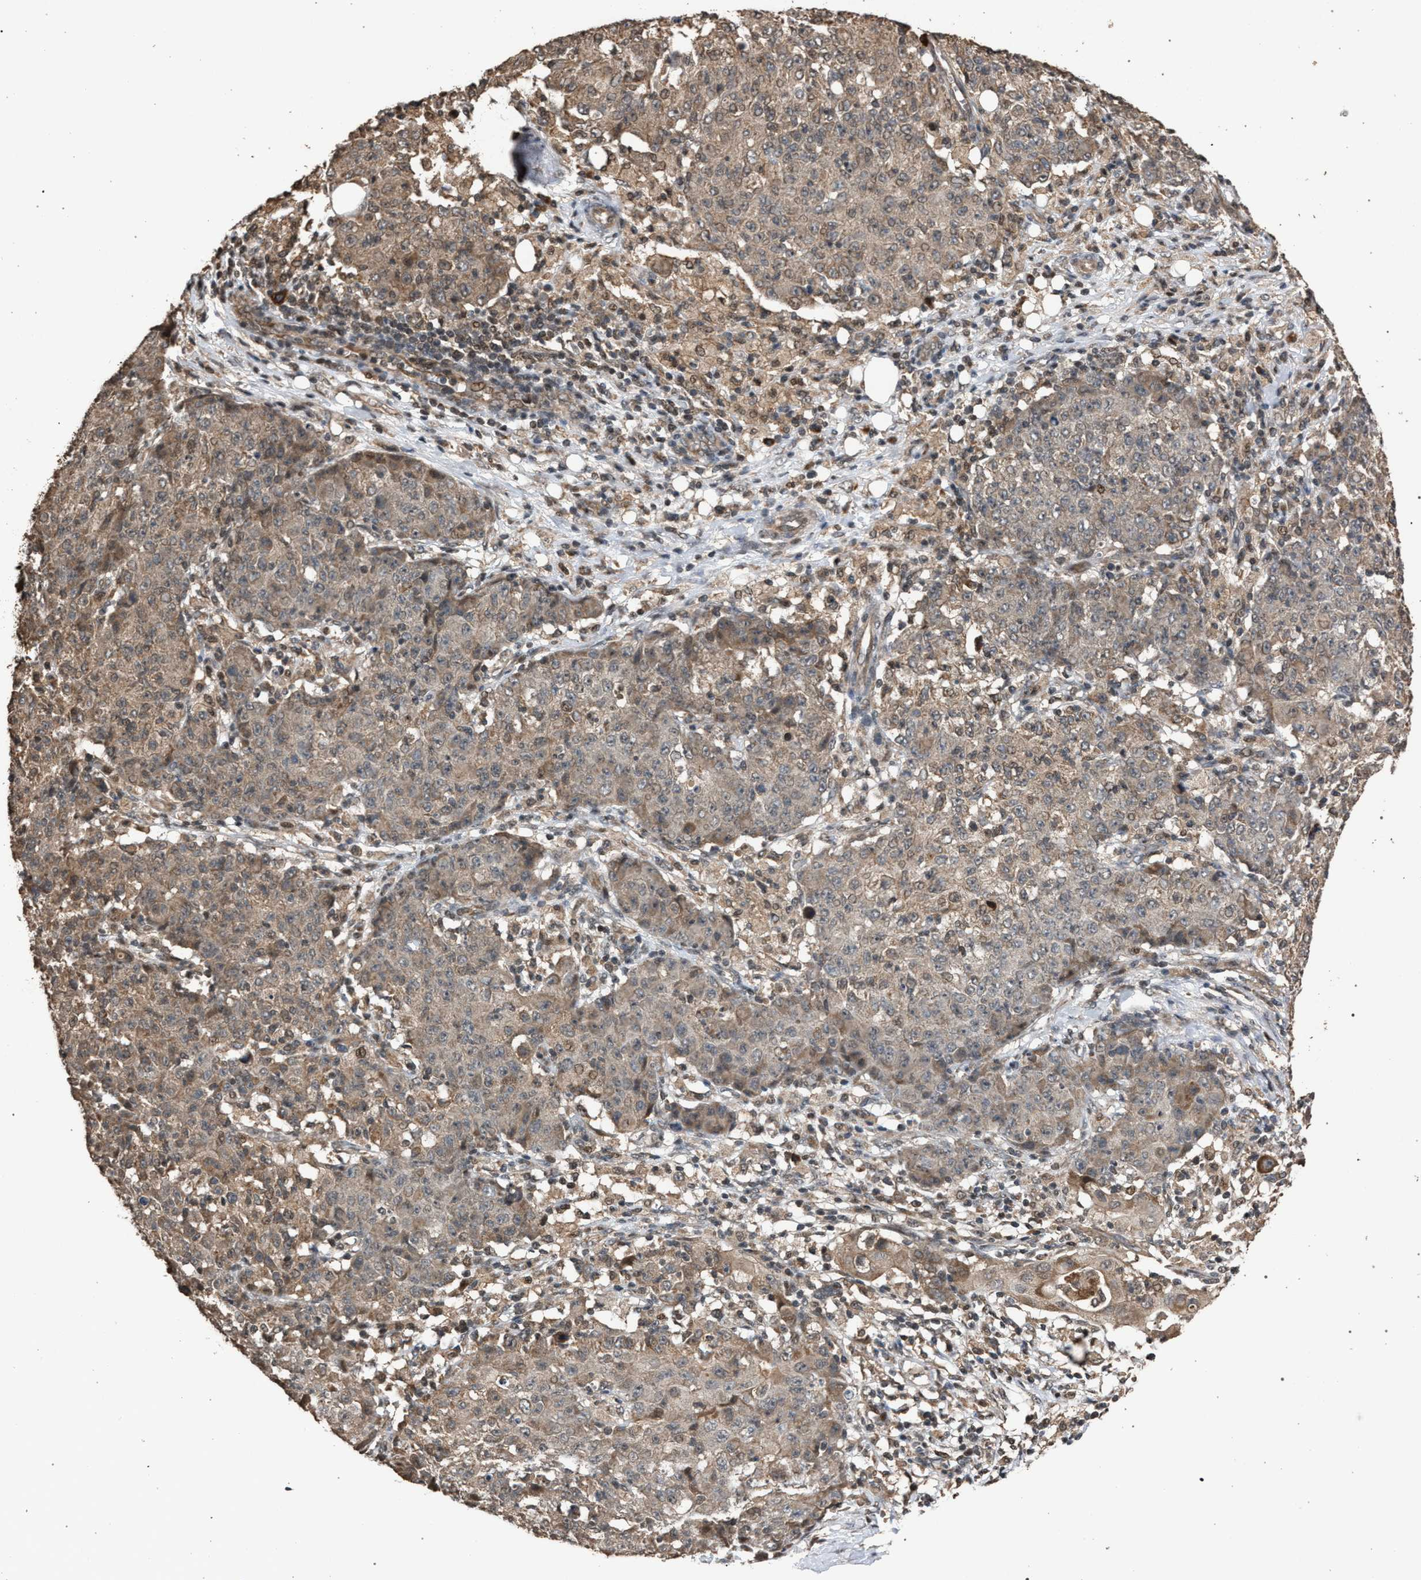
{"staining": {"intensity": "weak", "quantity": ">75%", "location": "cytoplasmic/membranous"}, "tissue": "ovarian cancer", "cell_type": "Tumor cells", "image_type": "cancer", "snomed": [{"axis": "morphology", "description": "Carcinoma, endometroid"}, {"axis": "topography", "description": "Ovary"}], "caption": "Protein staining by IHC demonstrates weak cytoplasmic/membranous staining in approximately >75% of tumor cells in ovarian cancer (endometroid carcinoma).", "gene": "NAA35", "patient": {"sex": "female", "age": 42}}